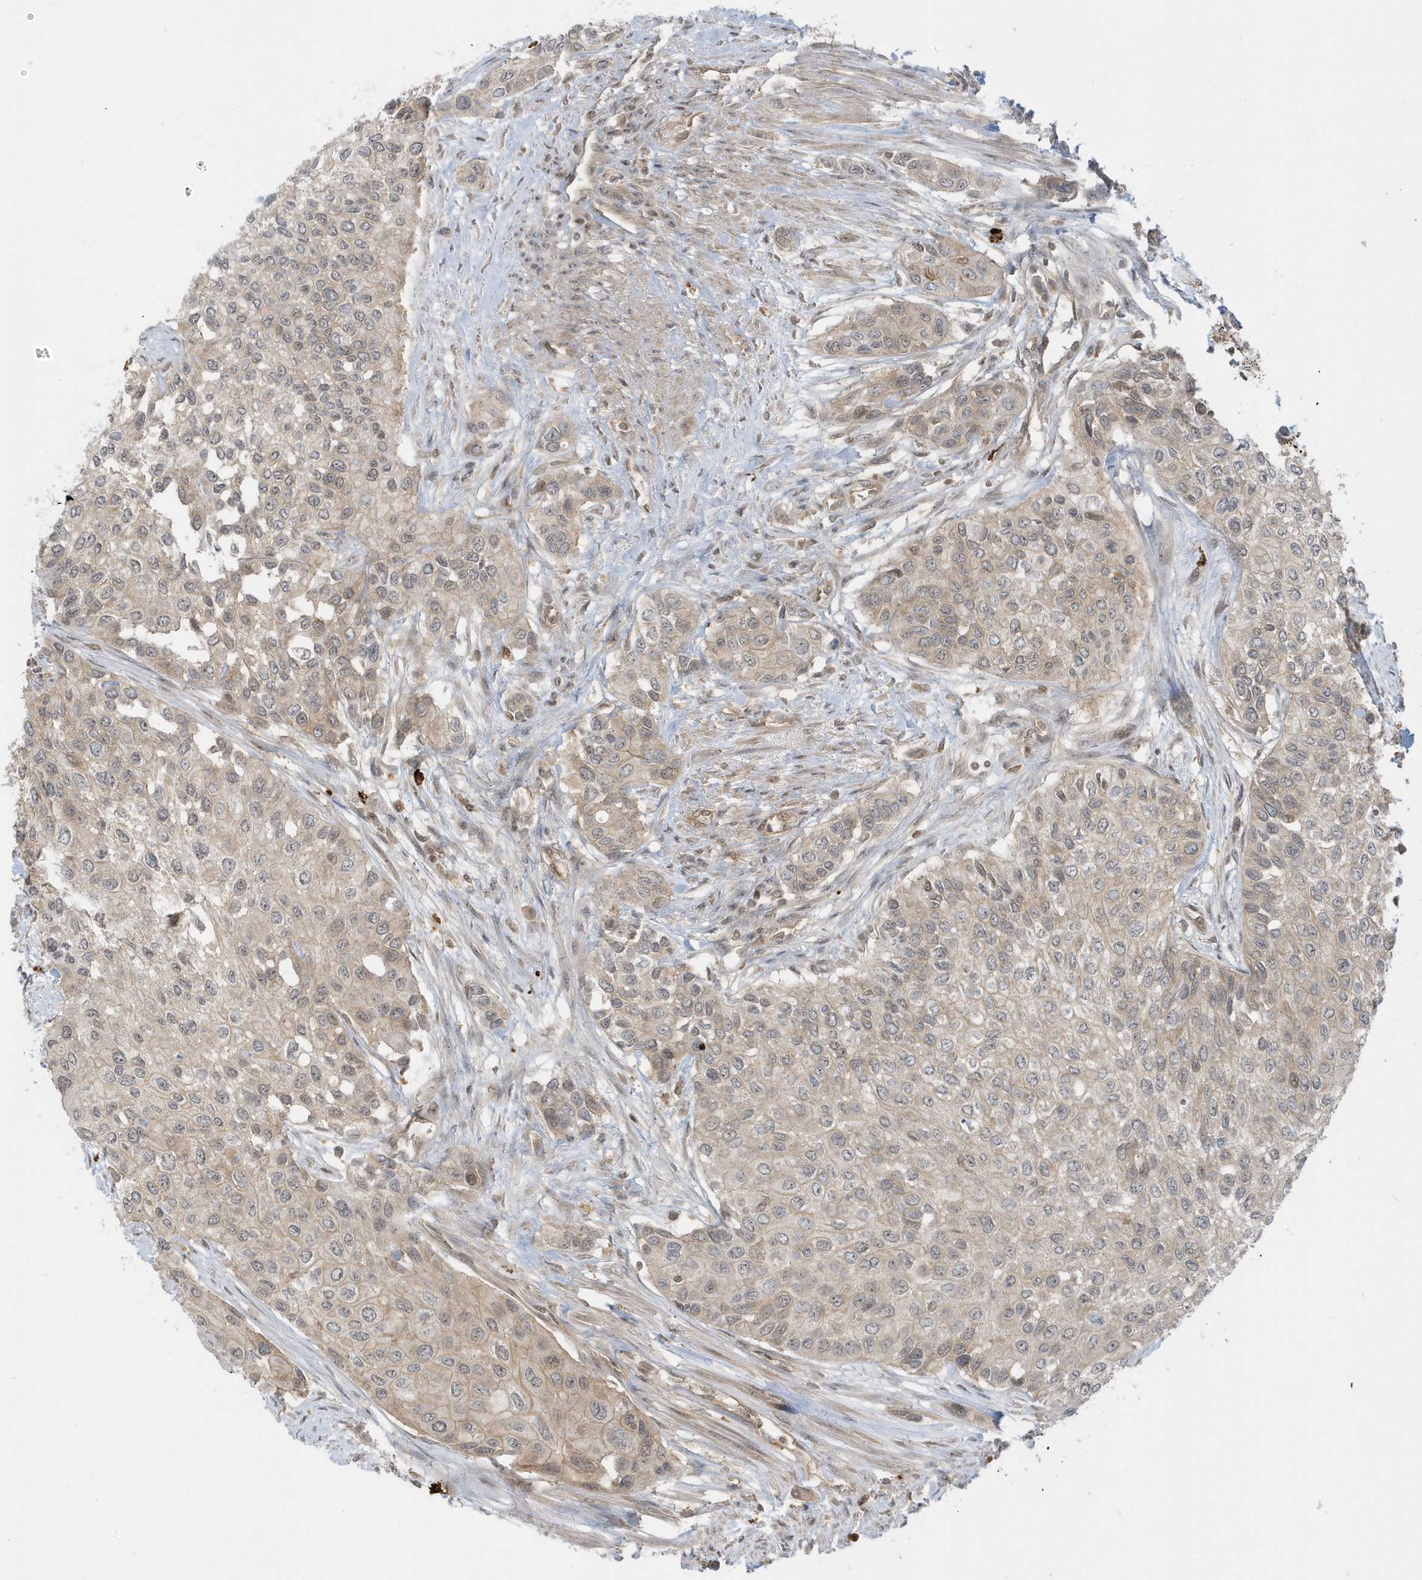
{"staining": {"intensity": "weak", "quantity": "<25%", "location": "cytoplasmic/membranous"}, "tissue": "urothelial cancer", "cell_type": "Tumor cells", "image_type": "cancer", "snomed": [{"axis": "morphology", "description": "Normal tissue, NOS"}, {"axis": "morphology", "description": "Urothelial carcinoma, High grade"}, {"axis": "topography", "description": "Vascular tissue"}, {"axis": "topography", "description": "Urinary bladder"}], "caption": "Immunohistochemical staining of human urothelial carcinoma (high-grade) reveals no significant expression in tumor cells.", "gene": "PPP1R7", "patient": {"sex": "female", "age": 56}}